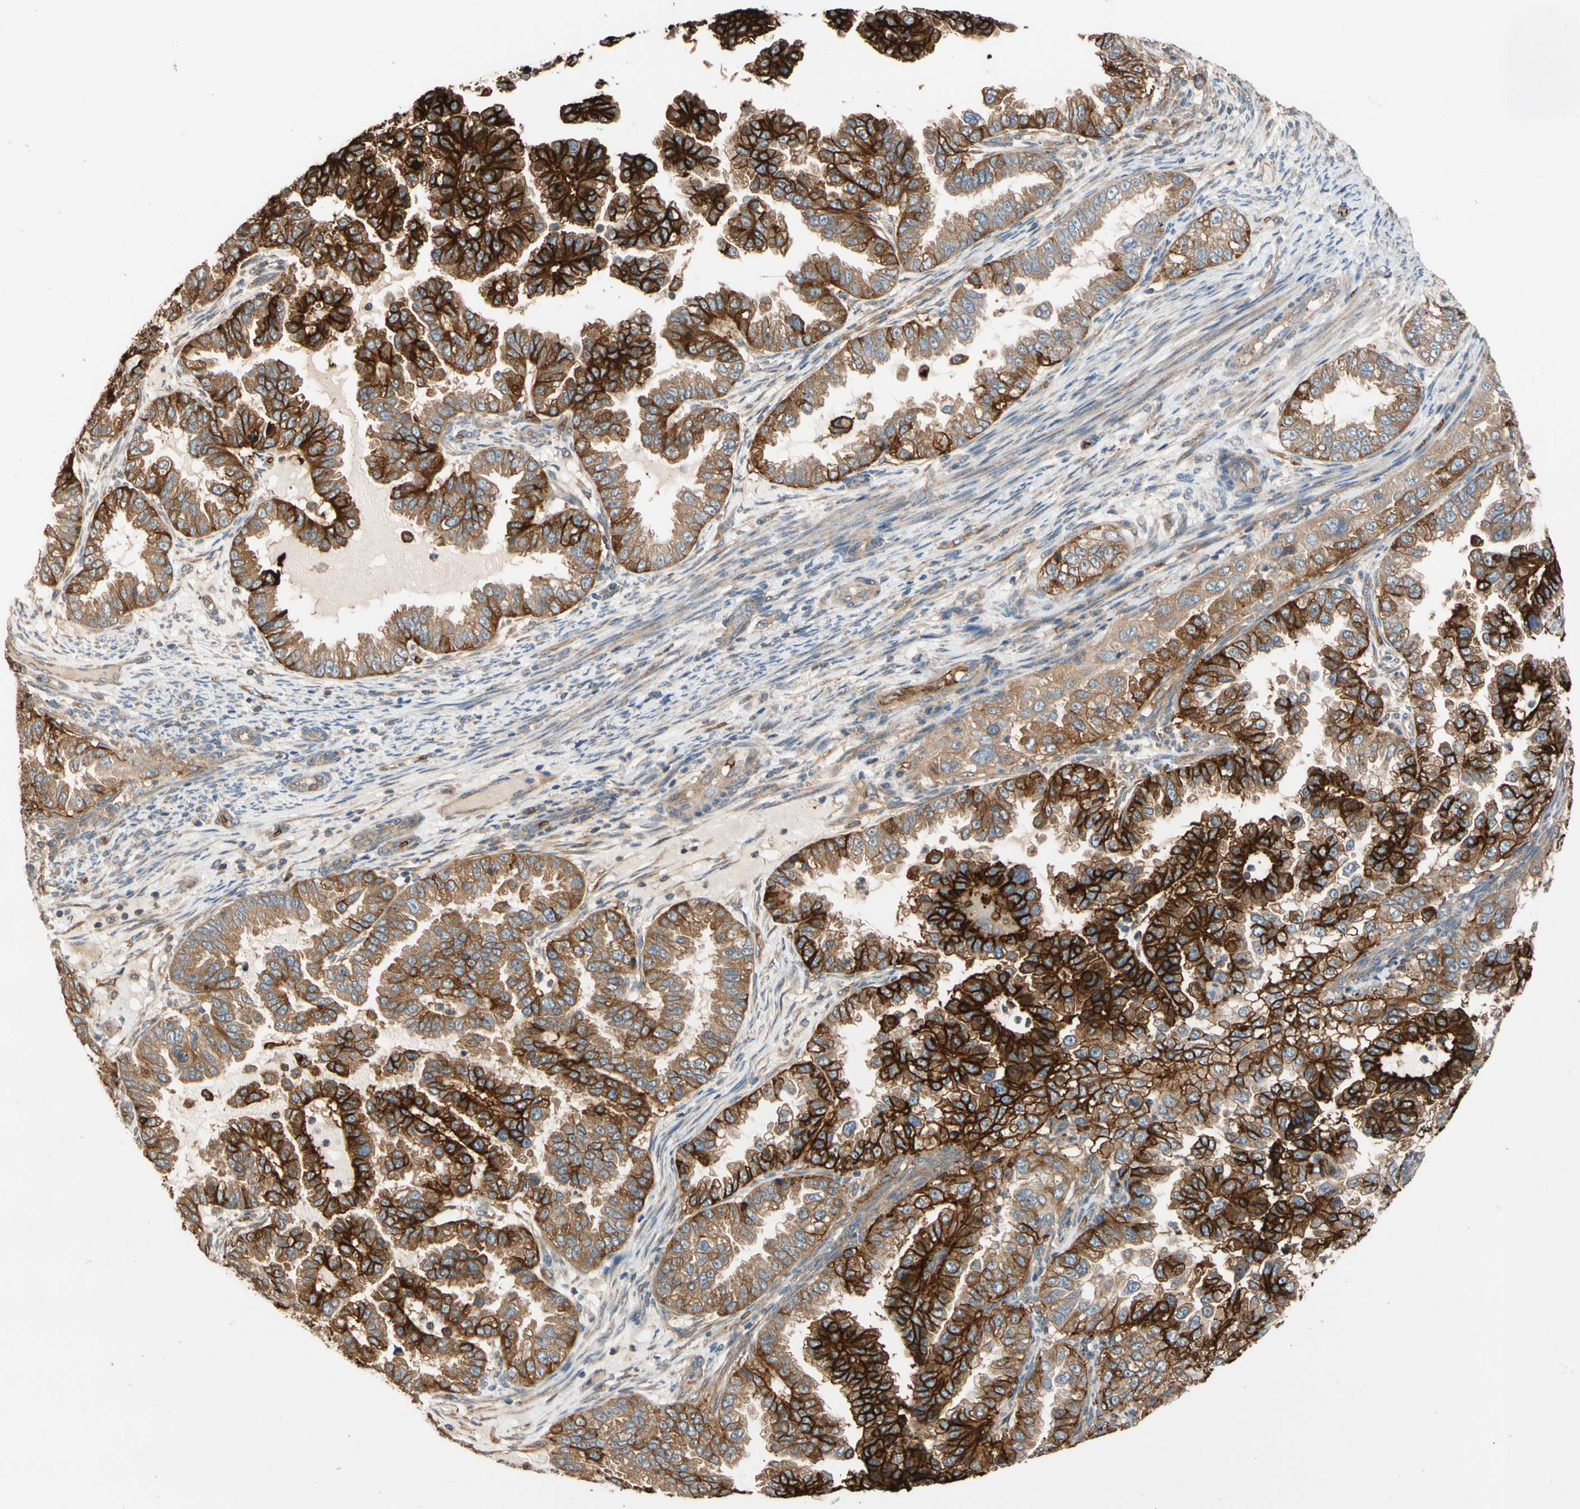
{"staining": {"intensity": "strong", "quantity": ">75%", "location": "cytoplasmic/membranous"}, "tissue": "endometrial cancer", "cell_type": "Tumor cells", "image_type": "cancer", "snomed": [{"axis": "morphology", "description": "Adenocarcinoma, NOS"}, {"axis": "topography", "description": "Endometrium"}], "caption": "This histopathology image exhibits IHC staining of endometrial adenocarcinoma, with high strong cytoplasmic/membranous staining in approximately >75% of tumor cells.", "gene": "RIOK2", "patient": {"sex": "female", "age": 85}}